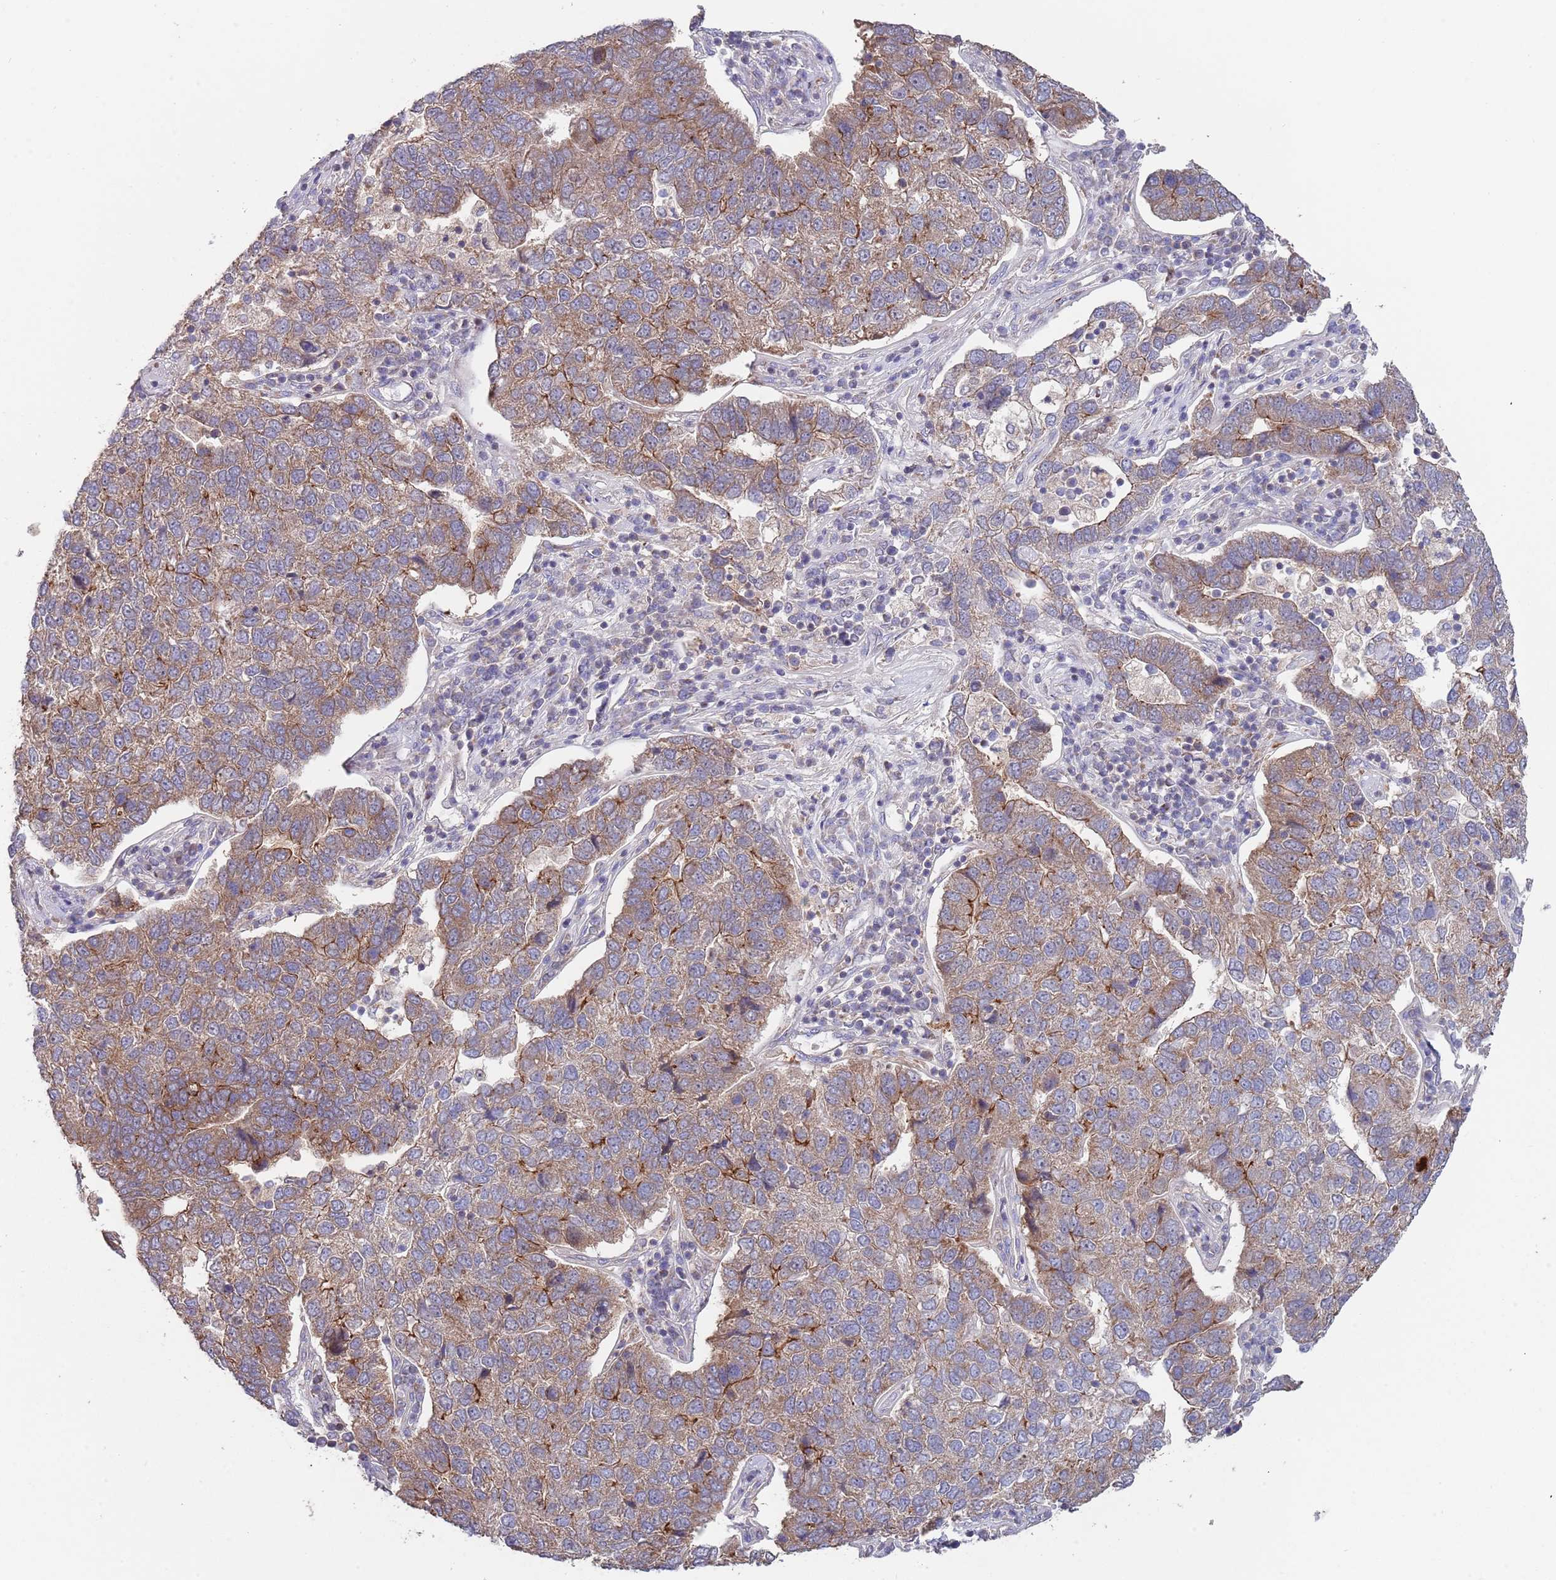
{"staining": {"intensity": "weak", "quantity": "25%-75%", "location": "cytoplasmic/membranous"}, "tissue": "pancreatic cancer", "cell_type": "Tumor cells", "image_type": "cancer", "snomed": [{"axis": "morphology", "description": "Adenocarcinoma, NOS"}, {"axis": "topography", "description": "Pancreas"}], "caption": "About 25%-75% of tumor cells in pancreatic cancer show weak cytoplasmic/membranous protein expression as visualized by brown immunohistochemical staining.", "gene": "ABCC10", "patient": {"sex": "female", "age": 61}}